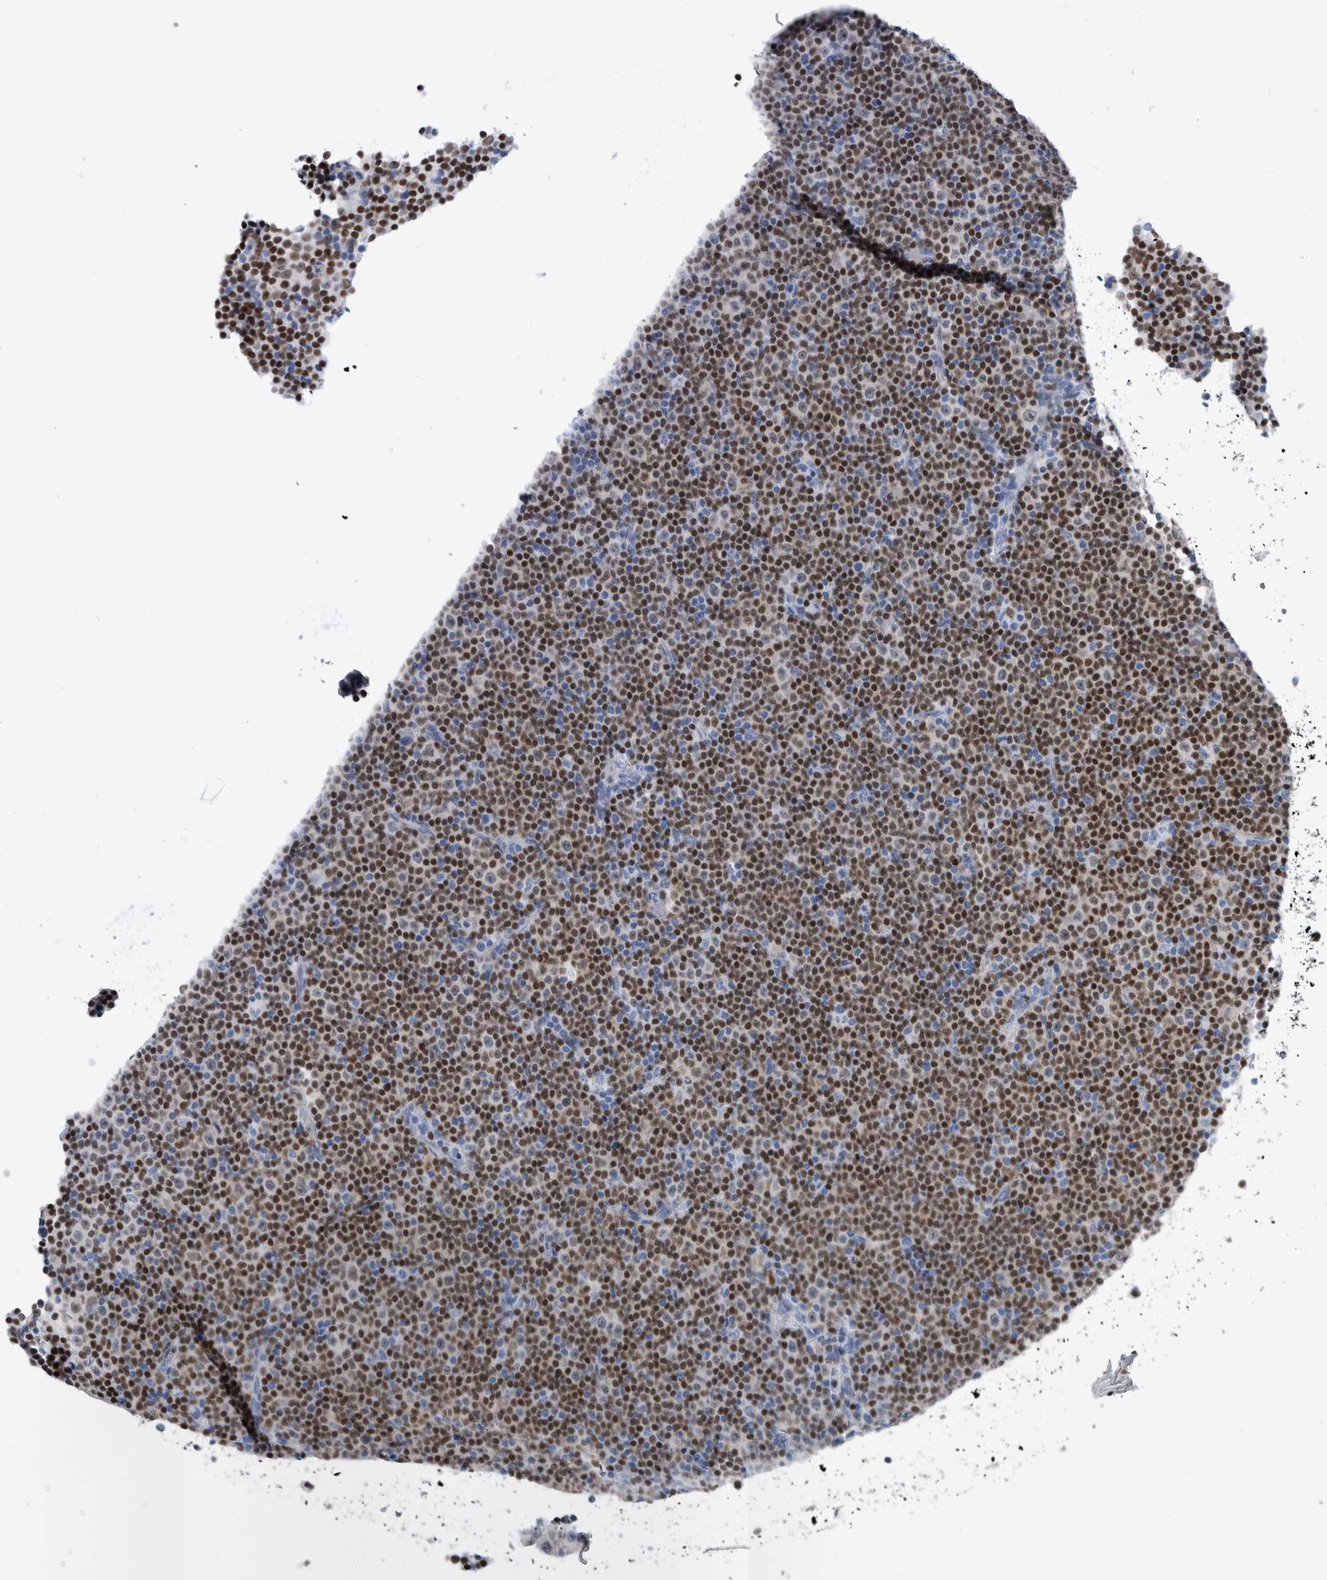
{"staining": {"intensity": "moderate", "quantity": ">75%", "location": "nuclear"}, "tissue": "lymphoma", "cell_type": "Tumor cells", "image_type": "cancer", "snomed": [{"axis": "morphology", "description": "Malignant lymphoma, non-Hodgkin's type, Low grade"}, {"axis": "topography", "description": "Lymph node"}], "caption": "Tumor cells display medium levels of moderate nuclear staining in approximately >75% of cells in low-grade malignant lymphoma, non-Hodgkin's type.", "gene": "PAX5", "patient": {"sex": "female", "age": 67}}